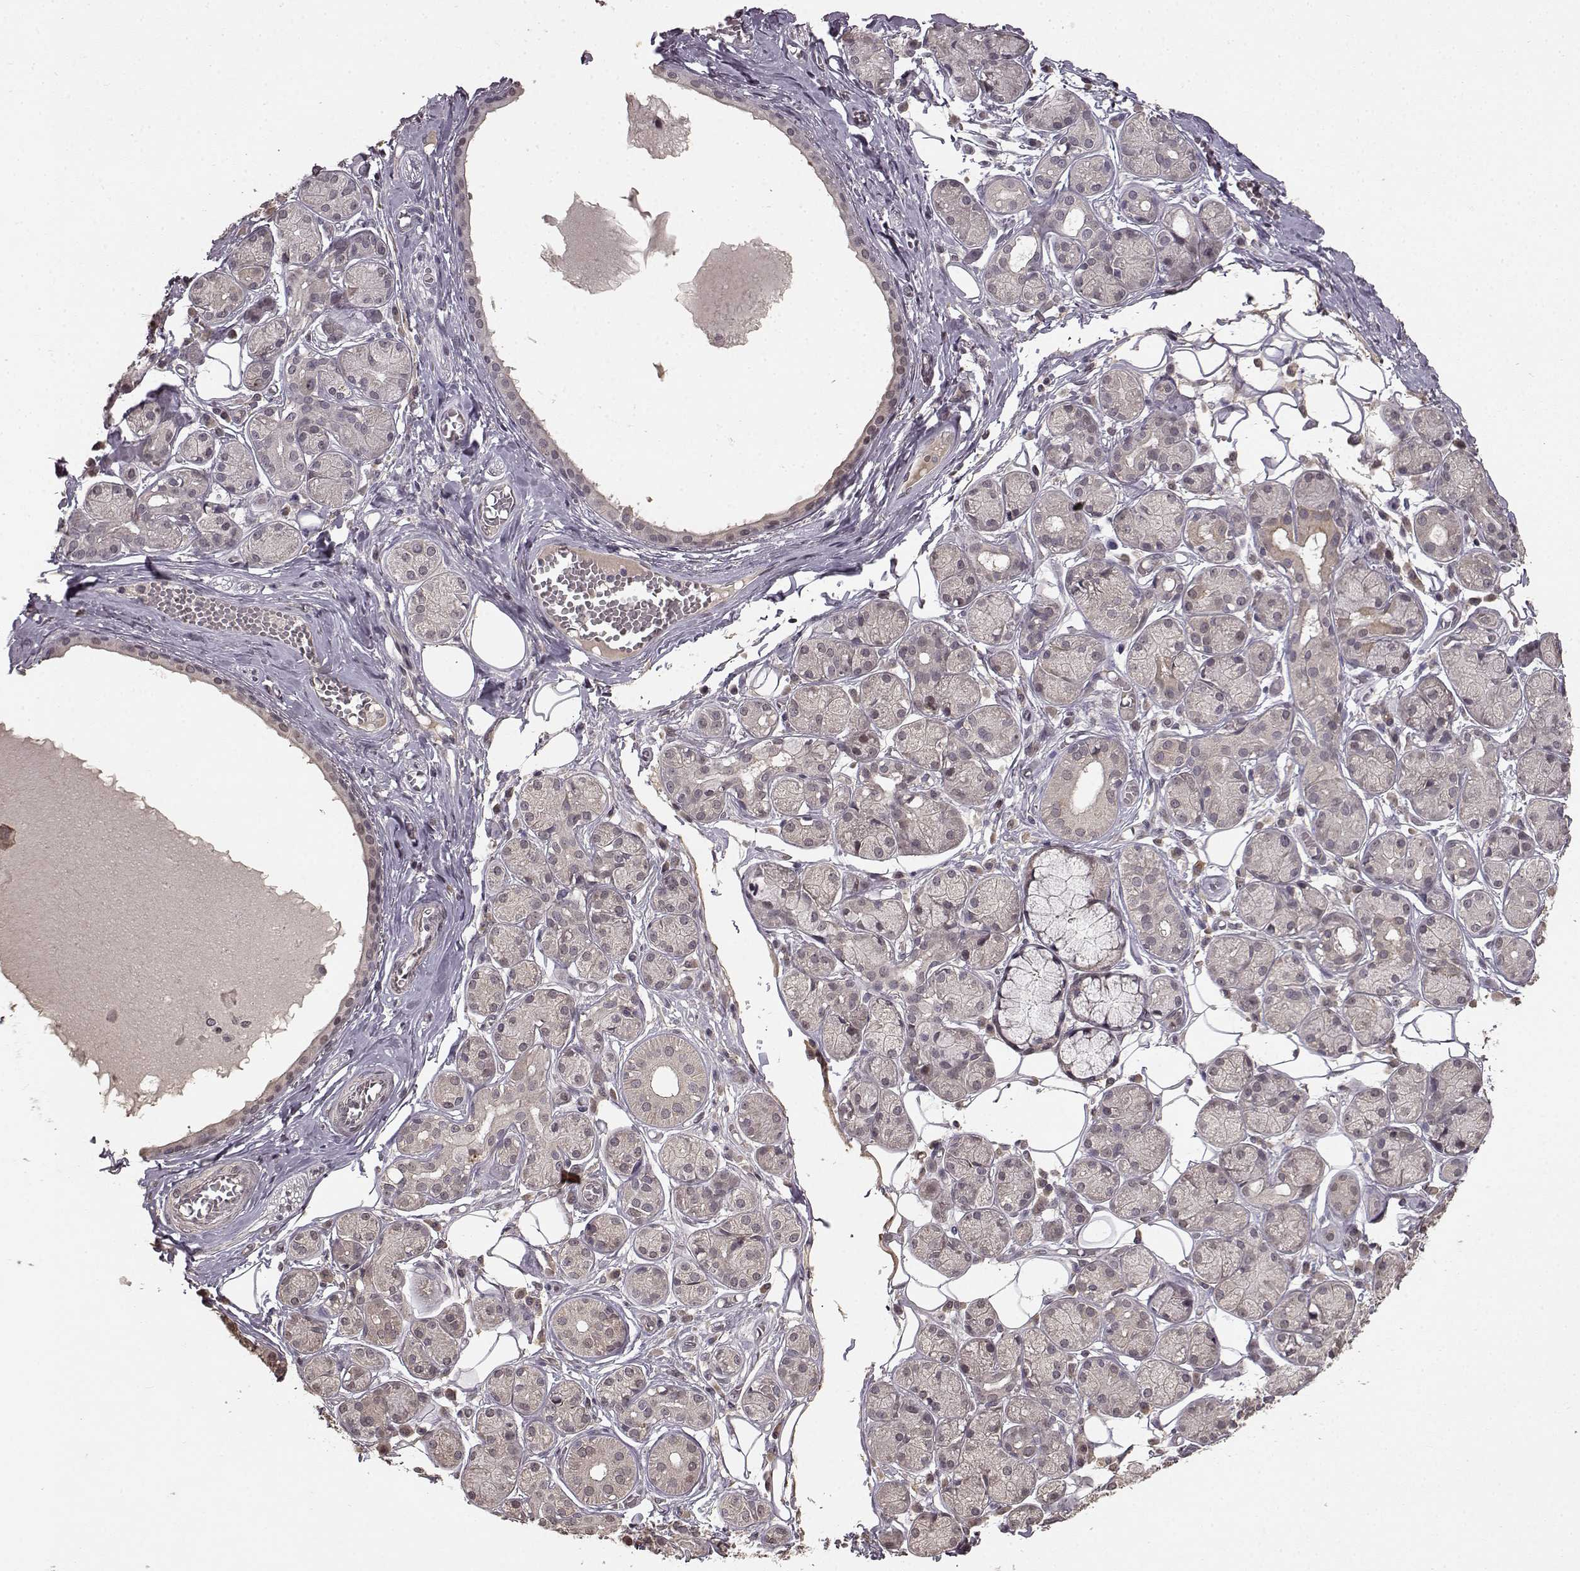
{"staining": {"intensity": "weak", "quantity": "<25%", "location": "cytoplasmic/membranous"}, "tissue": "salivary gland", "cell_type": "Glandular cells", "image_type": "normal", "snomed": [{"axis": "morphology", "description": "Normal tissue, NOS"}, {"axis": "topography", "description": "Salivary gland"}, {"axis": "topography", "description": "Peripheral nerve tissue"}], "caption": "There is no significant expression in glandular cells of salivary gland. (DAB immunohistochemistry (IHC), high magnification).", "gene": "NTRK2", "patient": {"sex": "male", "age": 71}}